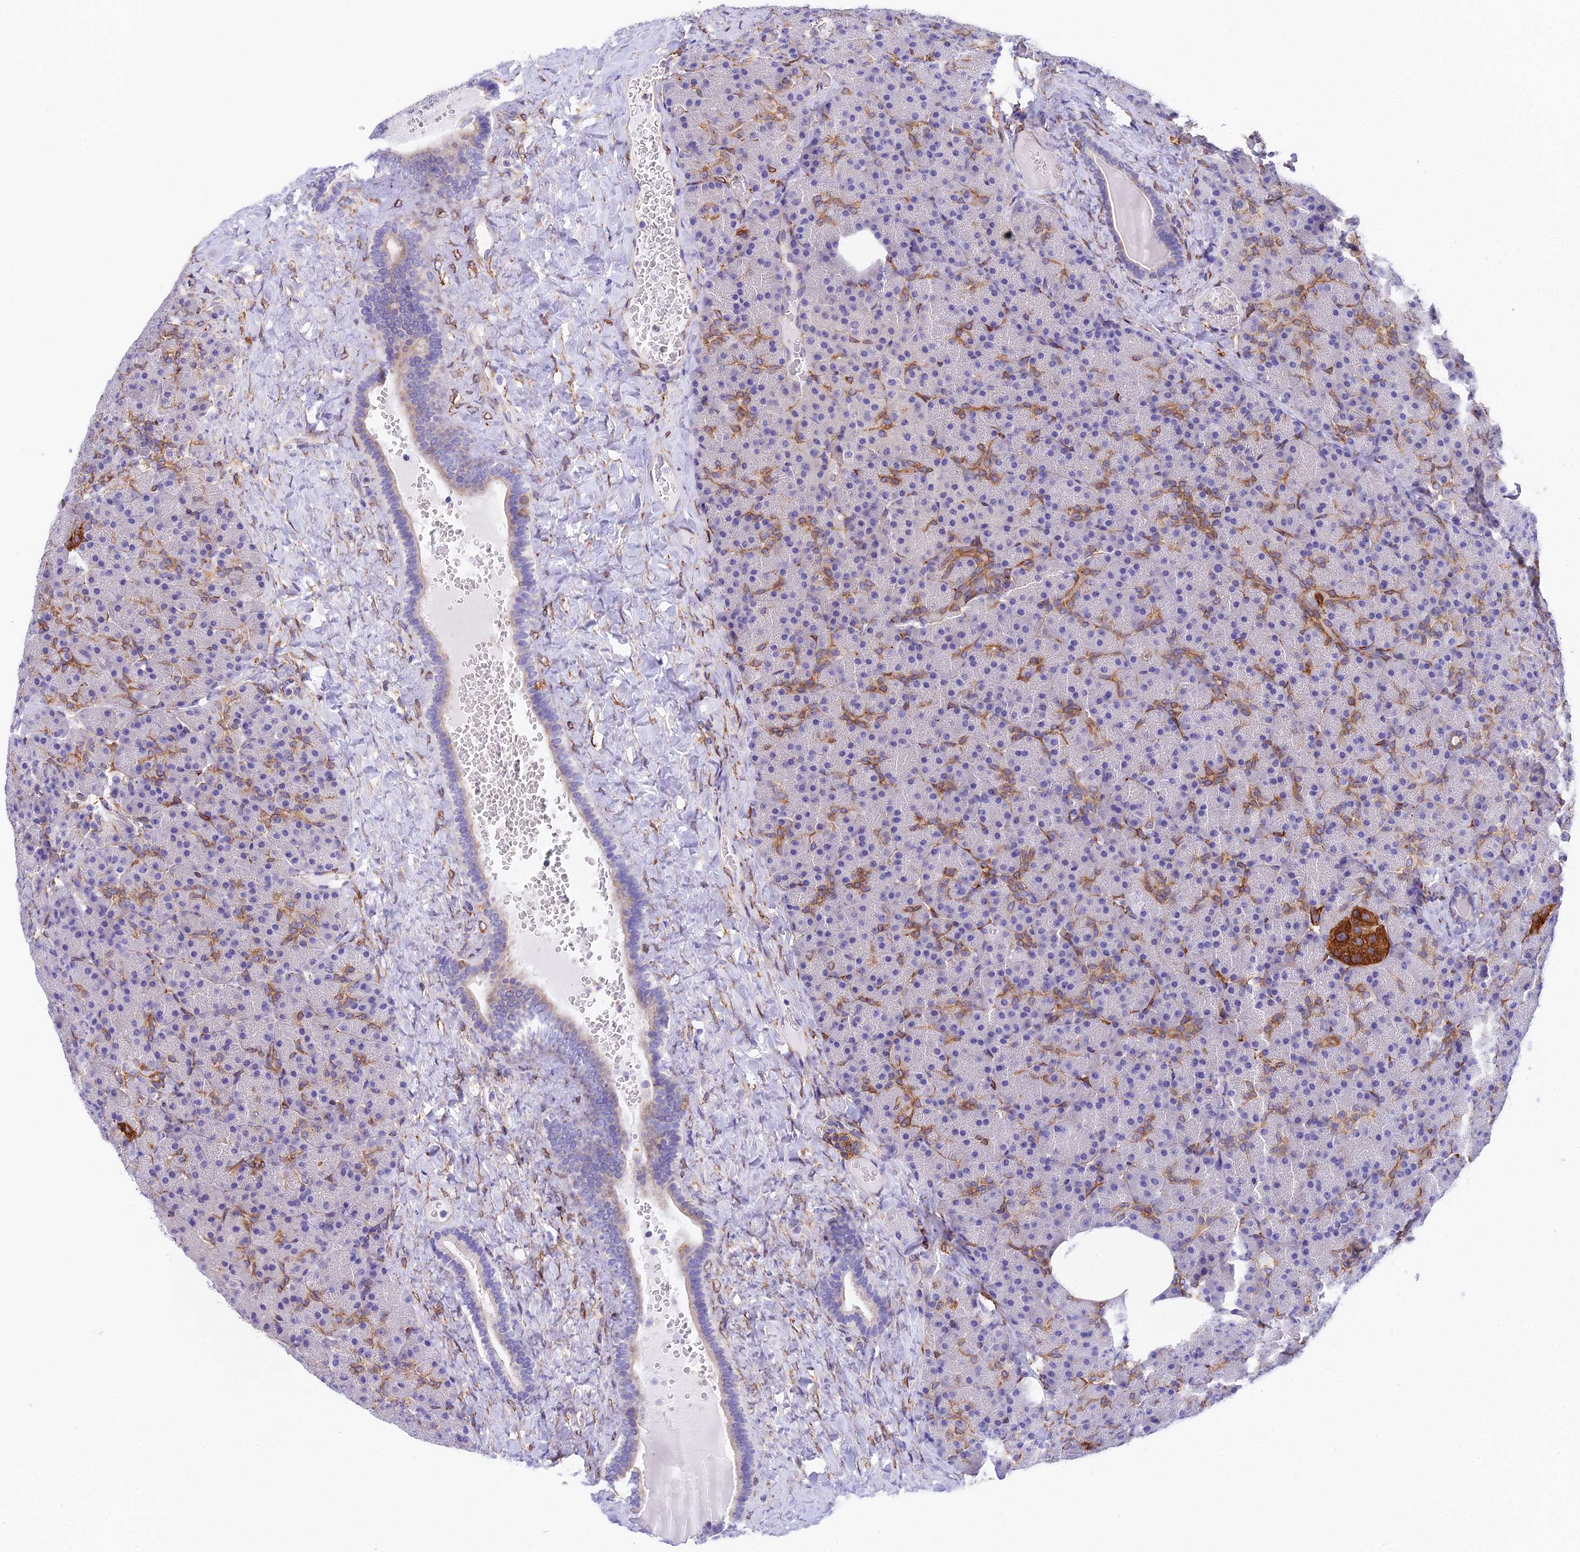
{"staining": {"intensity": "strong", "quantity": "<25%", "location": "cytoplasmic/membranous"}, "tissue": "pancreas", "cell_type": "Exocrine glandular cells", "image_type": "normal", "snomed": [{"axis": "morphology", "description": "Normal tissue, NOS"}, {"axis": "morphology", "description": "Carcinoid, malignant, NOS"}, {"axis": "topography", "description": "Pancreas"}], "caption": "Human pancreas stained for a protein (brown) shows strong cytoplasmic/membranous positive staining in approximately <25% of exocrine glandular cells.", "gene": "MXRA7", "patient": {"sex": "female", "age": 35}}